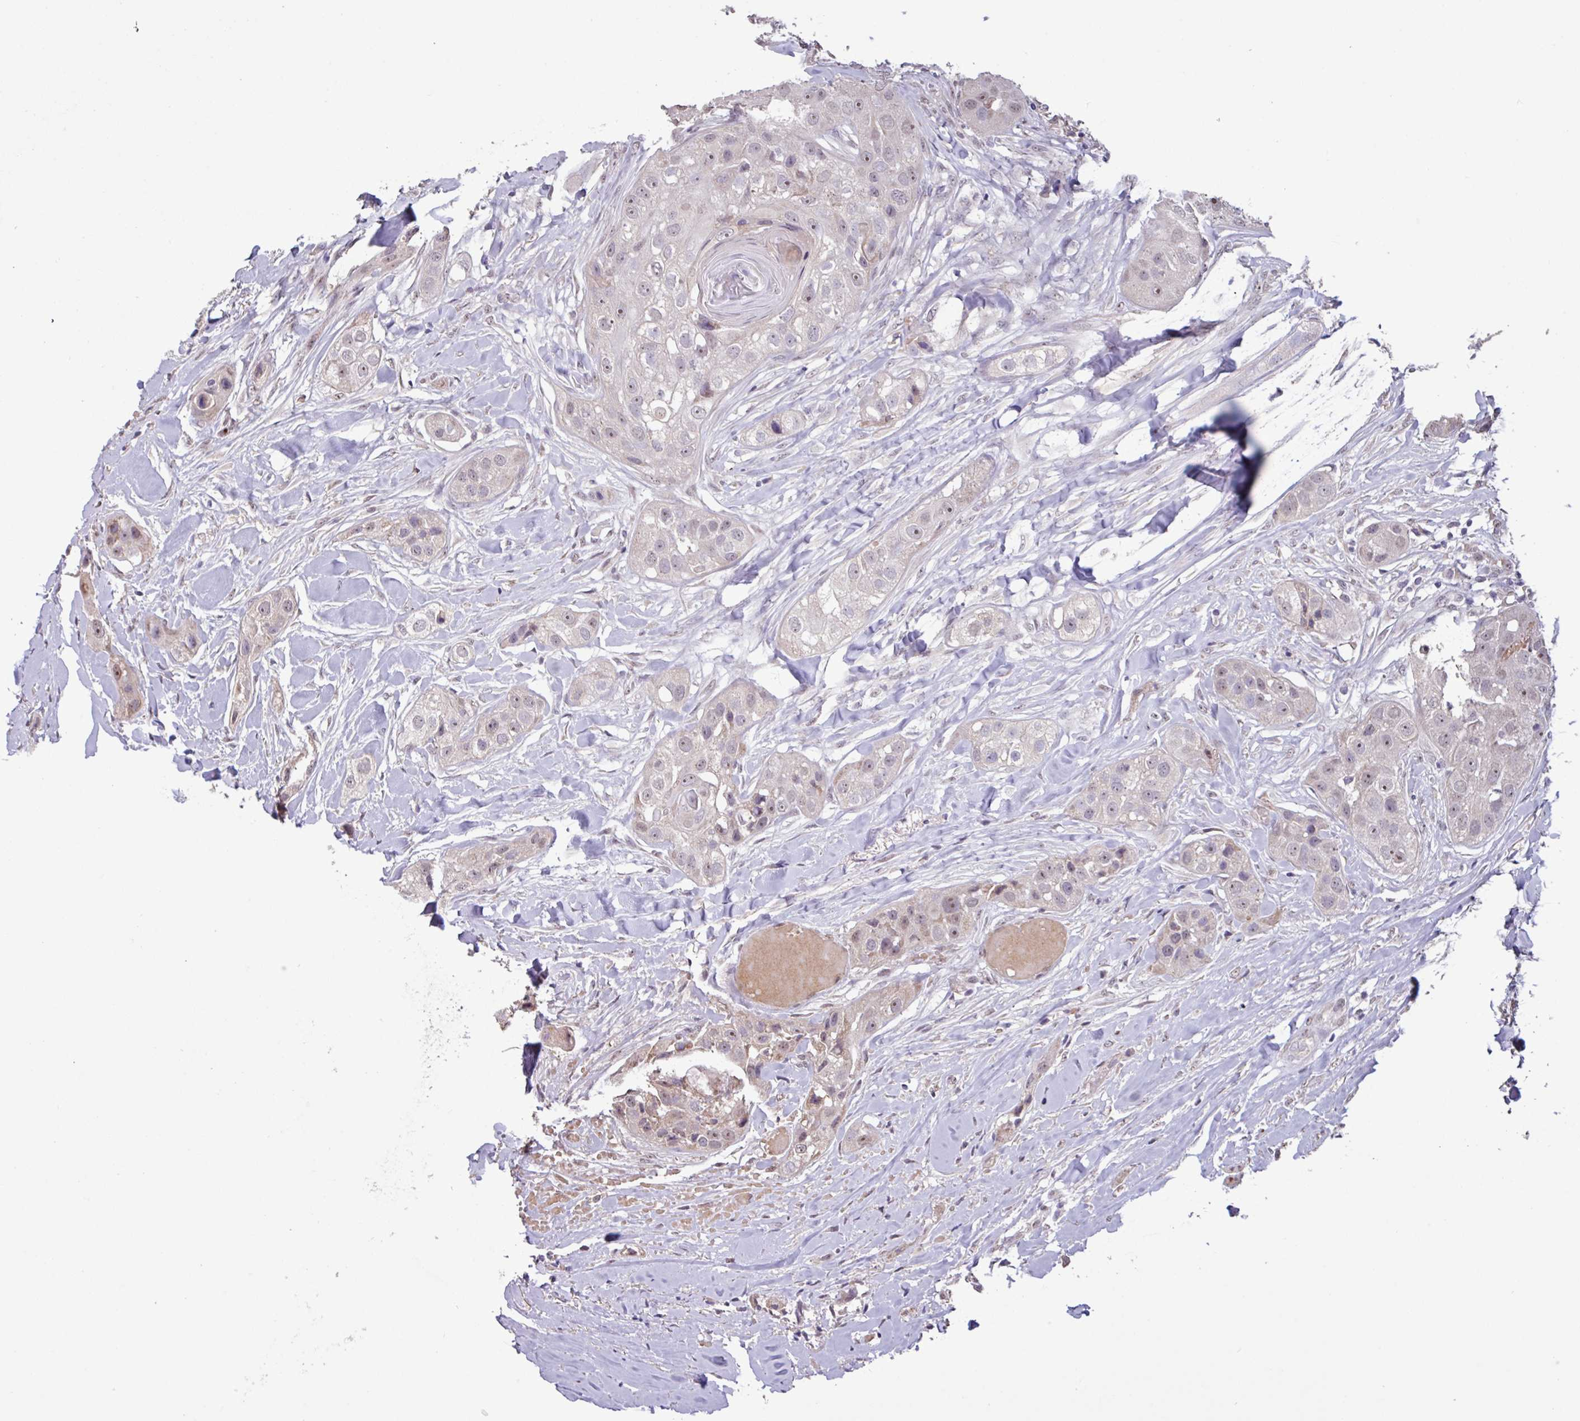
{"staining": {"intensity": "moderate", "quantity": "<25%", "location": "nuclear"}, "tissue": "head and neck cancer", "cell_type": "Tumor cells", "image_type": "cancer", "snomed": [{"axis": "morphology", "description": "Normal tissue, NOS"}, {"axis": "morphology", "description": "Squamous cell carcinoma, NOS"}, {"axis": "topography", "description": "Skeletal muscle"}, {"axis": "topography", "description": "Head-Neck"}], "caption": "Head and neck cancer stained with a protein marker displays moderate staining in tumor cells.", "gene": "L3MBTL3", "patient": {"sex": "male", "age": 51}}